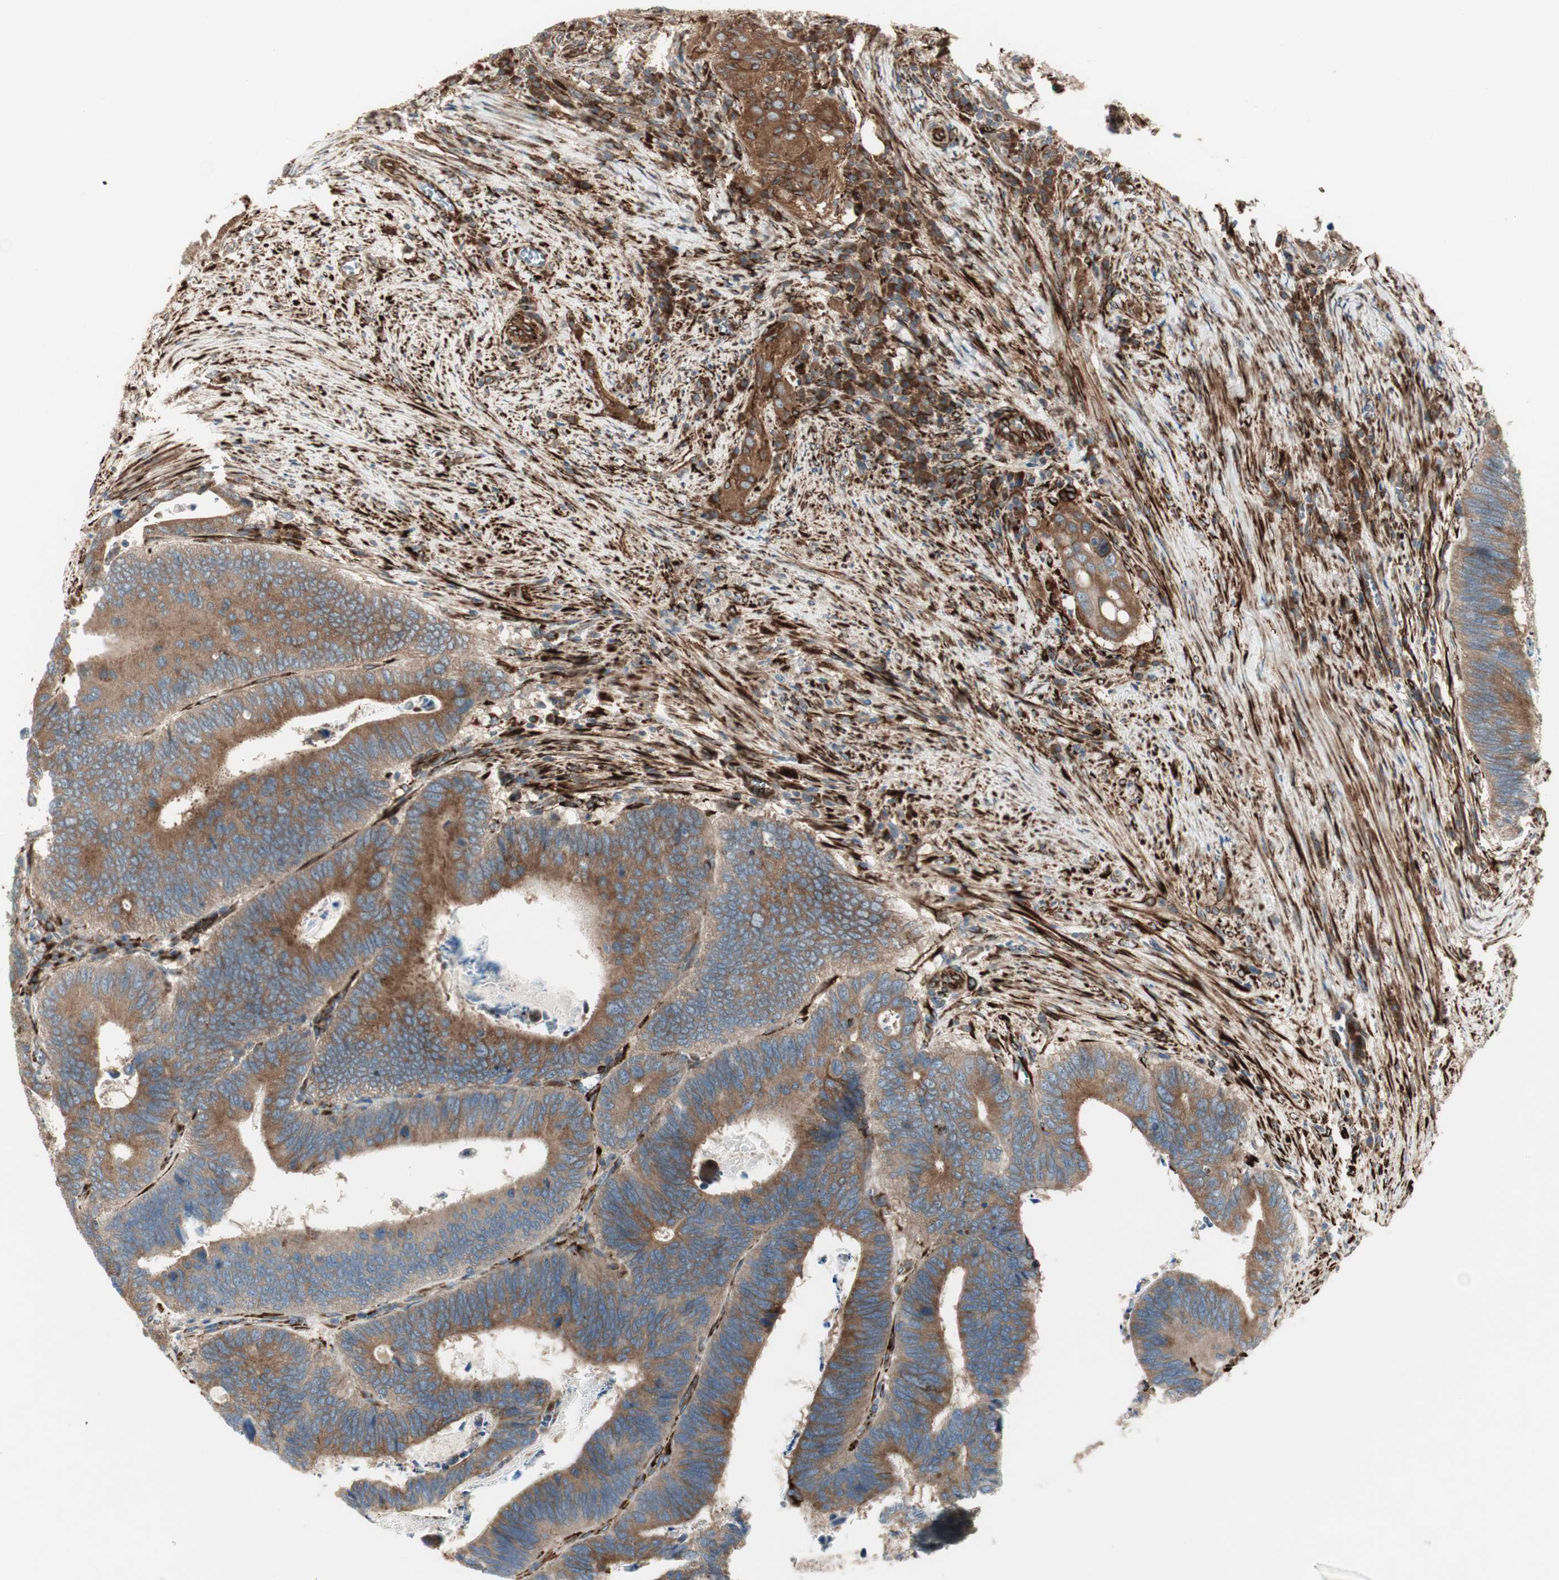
{"staining": {"intensity": "moderate", "quantity": ">75%", "location": "cytoplasmic/membranous"}, "tissue": "colorectal cancer", "cell_type": "Tumor cells", "image_type": "cancer", "snomed": [{"axis": "morphology", "description": "Adenocarcinoma, NOS"}, {"axis": "topography", "description": "Colon"}], "caption": "Protein staining by IHC demonstrates moderate cytoplasmic/membranous expression in approximately >75% of tumor cells in colorectal cancer.", "gene": "PRKG1", "patient": {"sex": "male", "age": 72}}